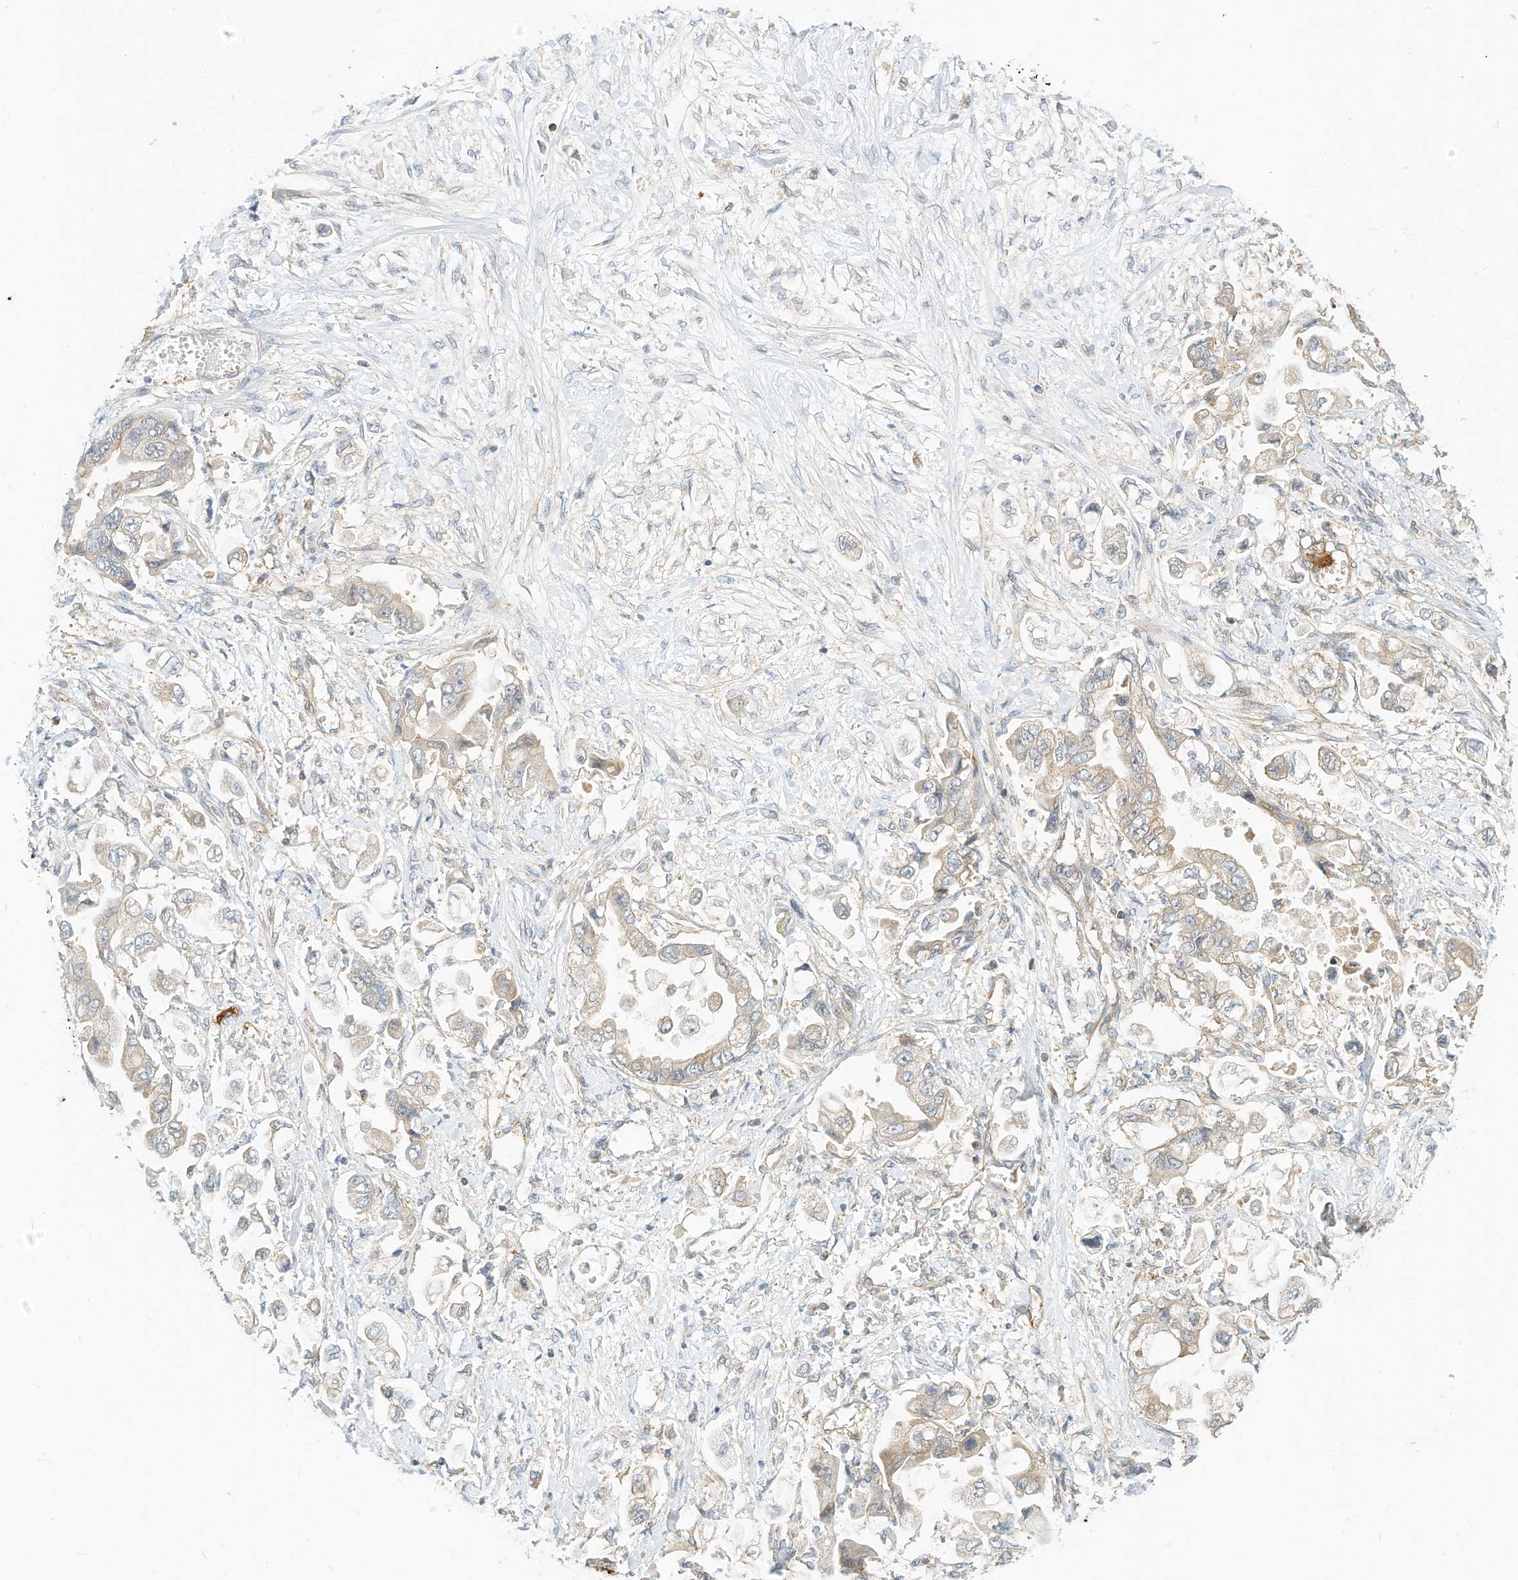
{"staining": {"intensity": "weak", "quantity": "<25%", "location": "cytoplasmic/membranous"}, "tissue": "stomach cancer", "cell_type": "Tumor cells", "image_type": "cancer", "snomed": [{"axis": "morphology", "description": "Adenocarcinoma, NOS"}, {"axis": "topography", "description": "Stomach"}], "caption": "DAB (3,3'-diaminobenzidine) immunohistochemical staining of stomach cancer demonstrates no significant staining in tumor cells.", "gene": "OFD1", "patient": {"sex": "male", "age": 62}}